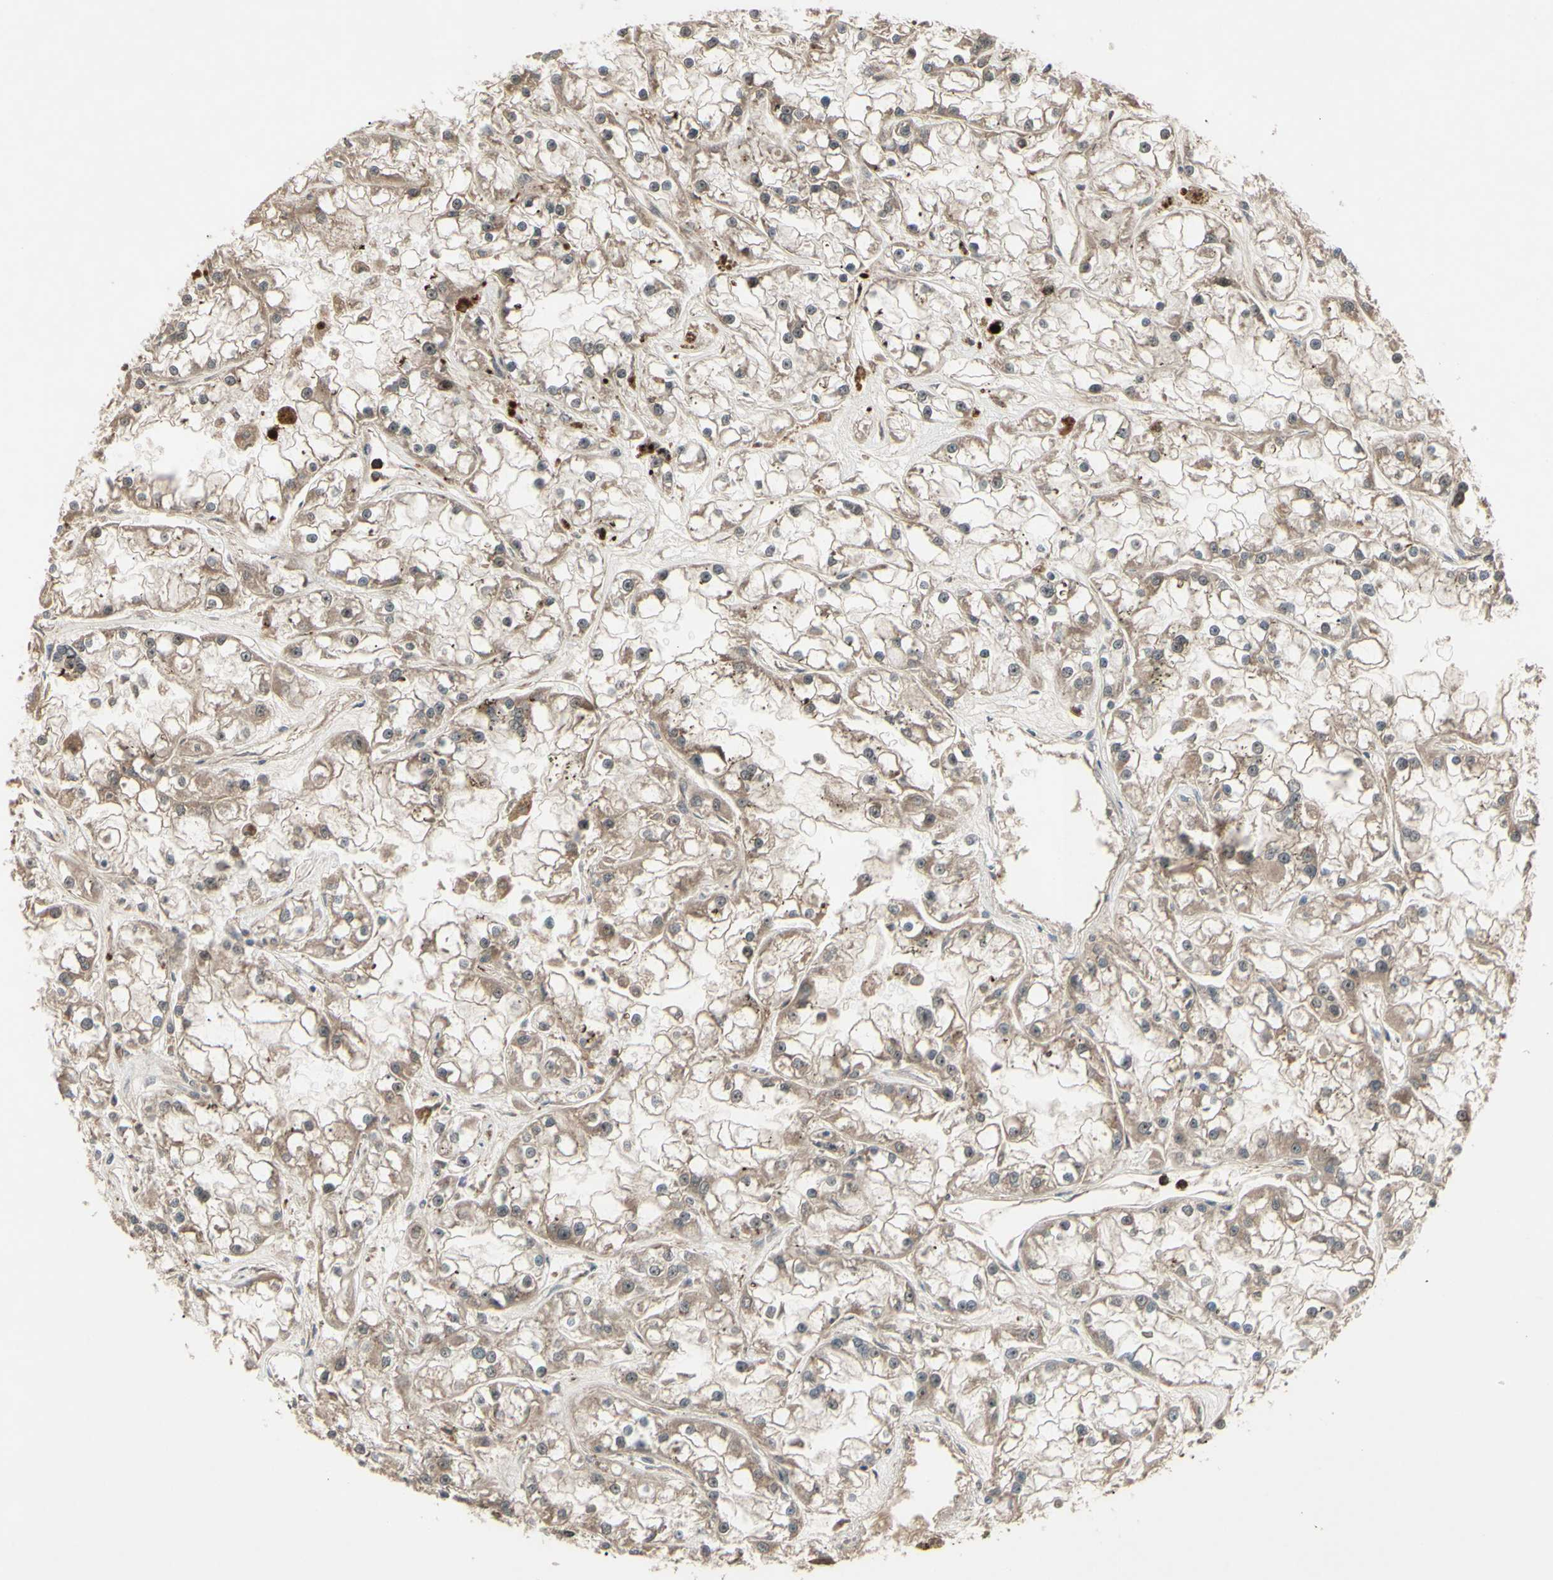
{"staining": {"intensity": "weak", "quantity": "25%-75%", "location": "cytoplasmic/membranous"}, "tissue": "renal cancer", "cell_type": "Tumor cells", "image_type": "cancer", "snomed": [{"axis": "morphology", "description": "Adenocarcinoma, NOS"}, {"axis": "topography", "description": "Kidney"}], "caption": "A brown stain highlights weak cytoplasmic/membranous positivity of a protein in renal cancer tumor cells.", "gene": "MLF2", "patient": {"sex": "female", "age": 52}}